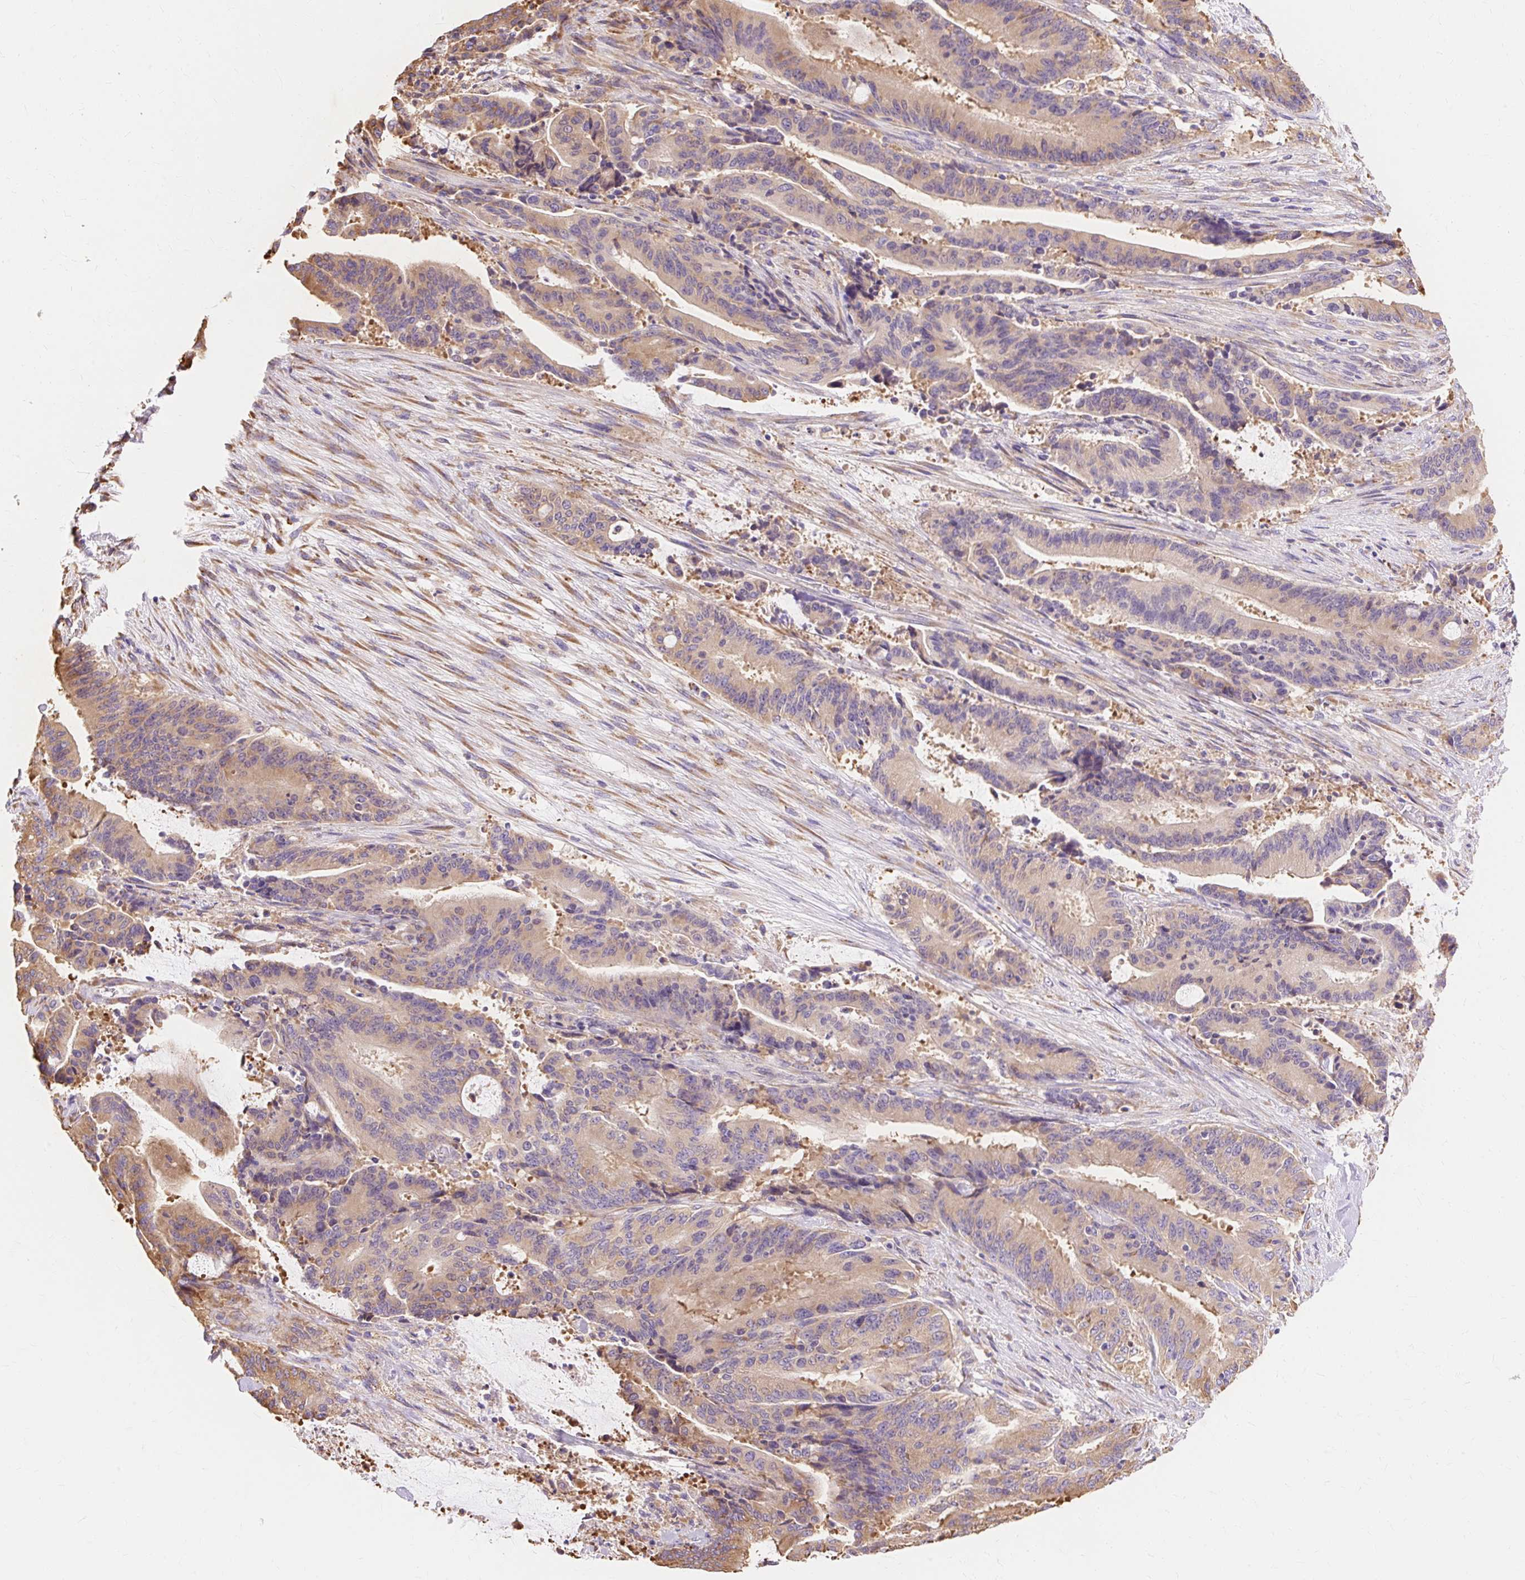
{"staining": {"intensity": "weak", "quantity": ">75%", "location": "cytoplasmic/membranous"}, "tissue": "liver cancer", "cell_type": "Tumor cells", "image_type": "cancer", "snomed": [{"axis": "morphology", "description": "Normal tissue, NOS"}, {"axis": "morphology", "description": "Cholangiocarcinoma"}, {"axis": "topography", "description": "Liver"}, {"axis": "topography", "description": "Peripheral nerve tissue"}], "caption": "Immunohistochemistry of human liver cholangiocarcinoma shows low levels of weak cytoplasmic/membranous positivity in approximately >75% of tumor cells.", "gene": "RPS17", "patient": {"sex": "female", "age": 73}}